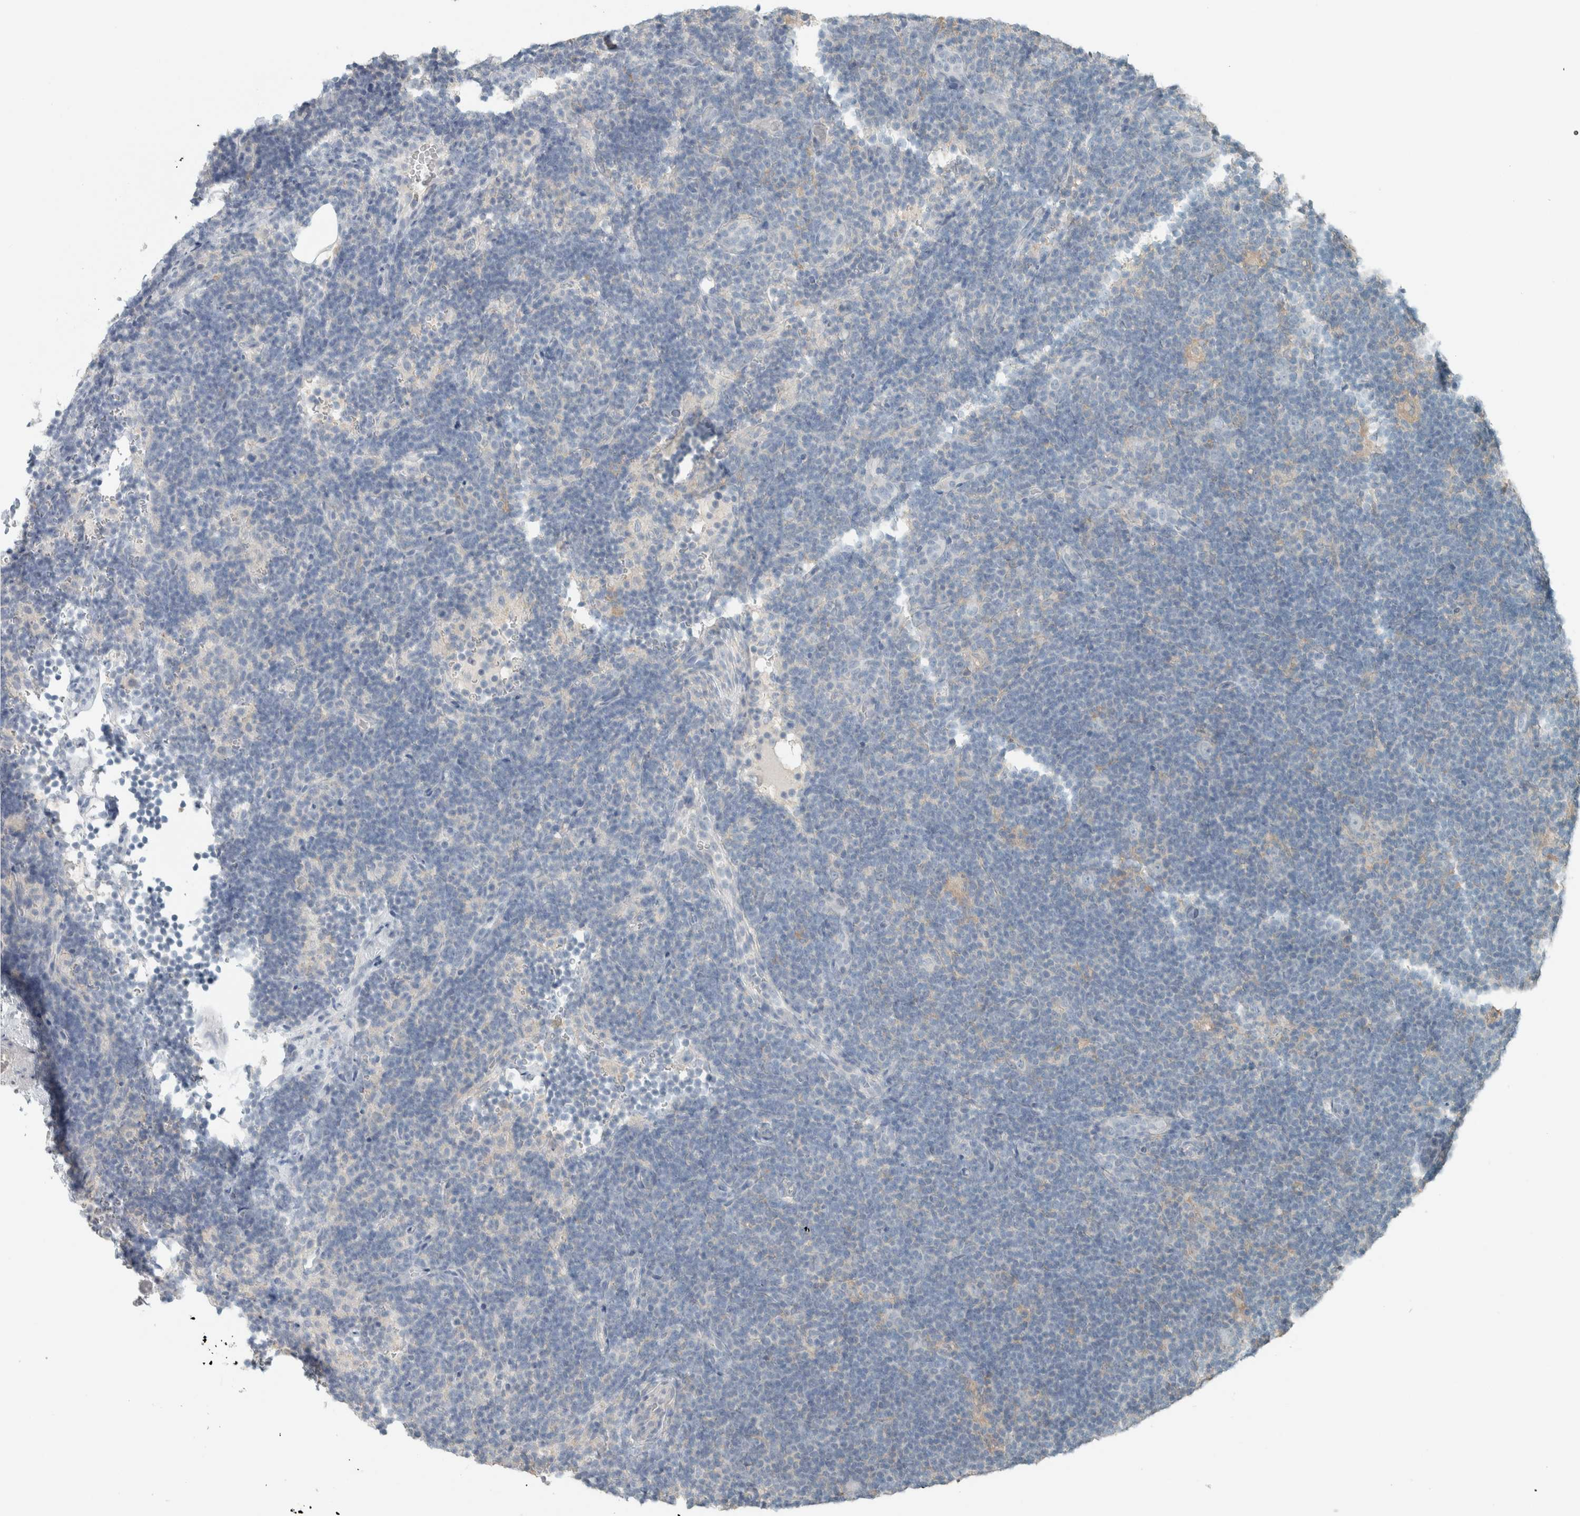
{"staining": {"intensity": "negative", "quantity": "none", "location": "none"}, "tissue": "lymphoma", "cell_type": "Tumor cells", "image_type": "cancer", "snomed": [{"axis": "morphology", "description": "Hodgkin's disease, NOS"}, {"axis": "topography", "description": "Lymph node"}], "caption": "High power microscopy micrograph of an immunohistochemistry photomicrograph of lymphoma, revealing no significant expression in tumor cells.", "gene": "SCIN", "patient": {"sex": "female", "age": 57}}